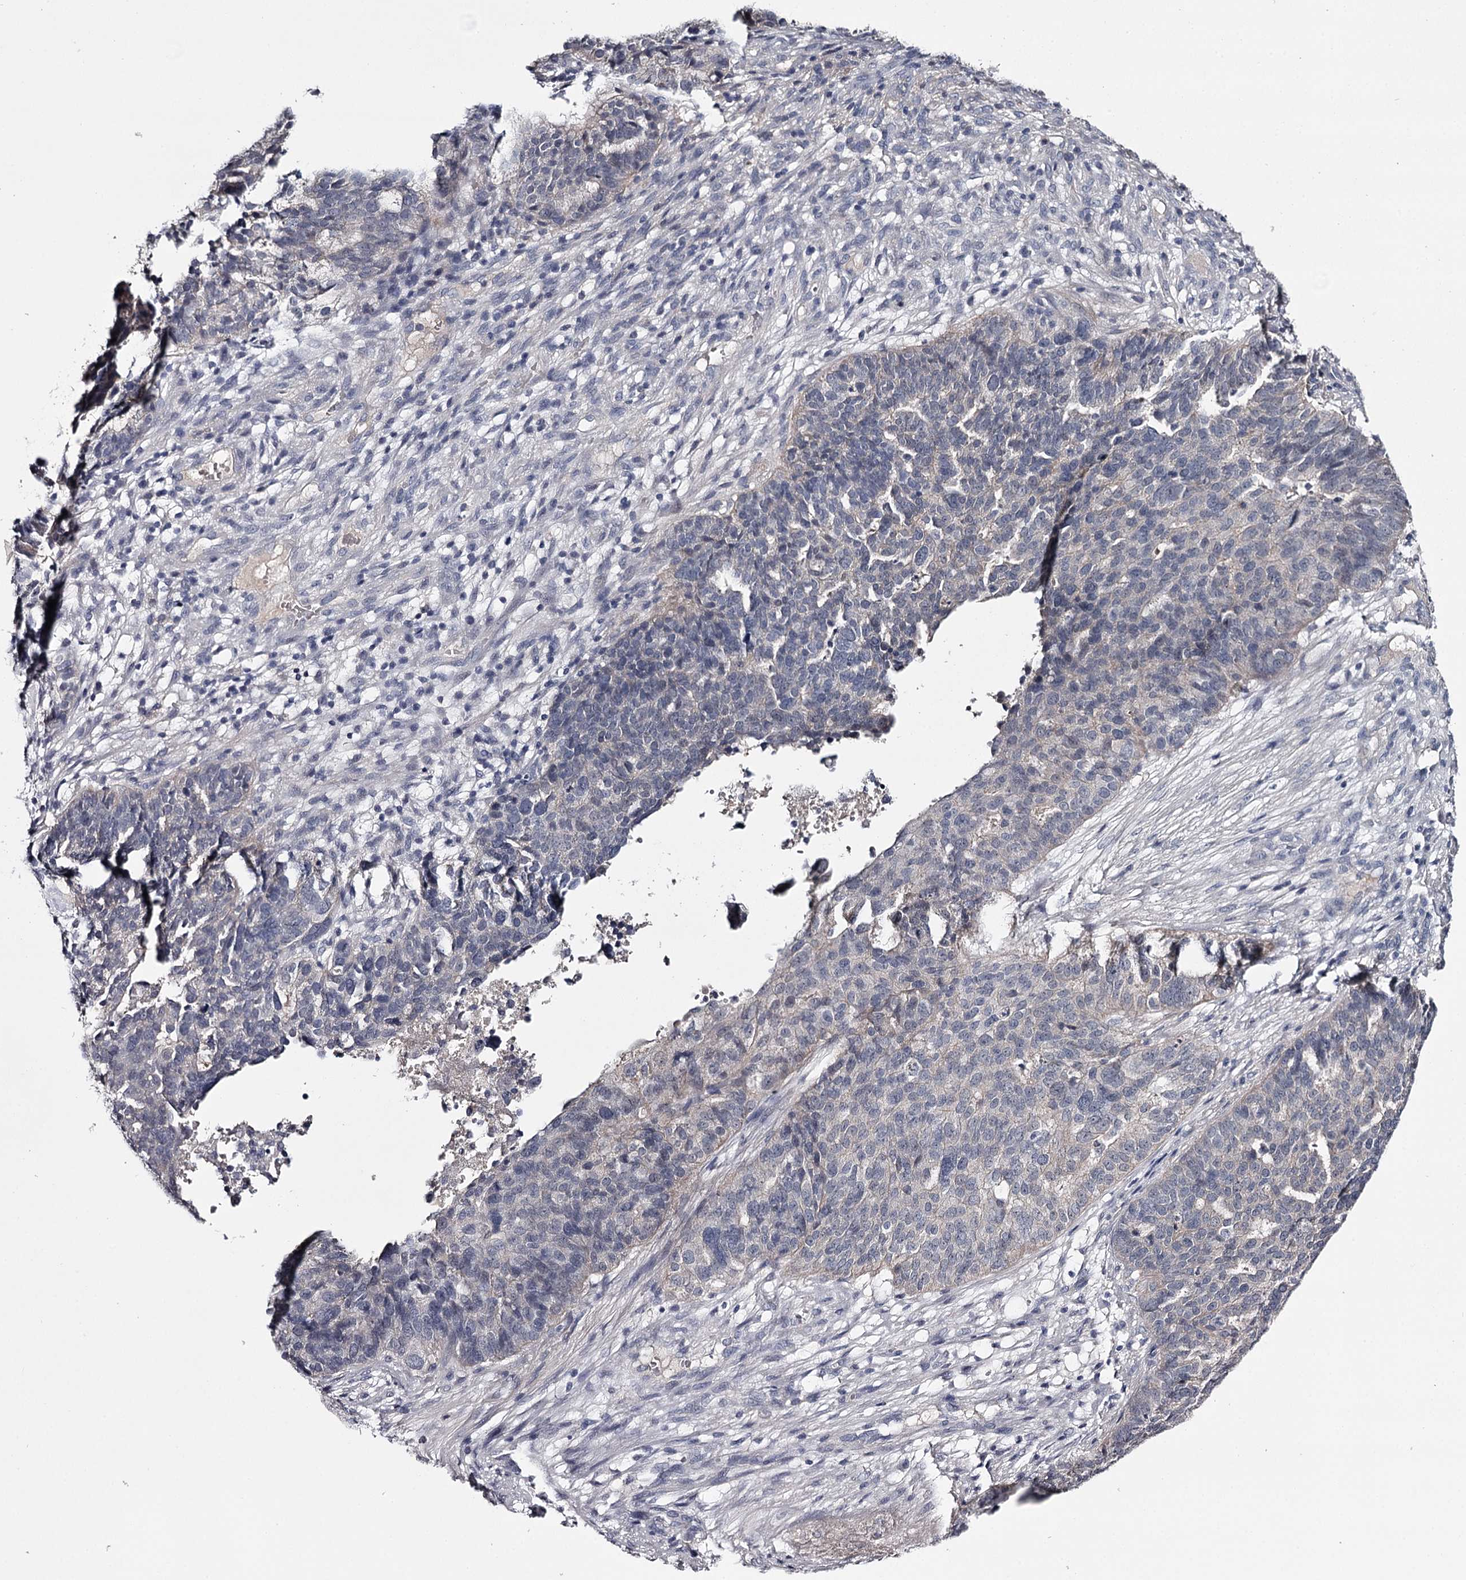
{"staining": {"intensity": "negative", "quantity": "none", "location": "none"}, "tissue": "ovarian cancer", "cell_type": "Tumor cells", "image_type": "cancer", "snomed": [{"axis": "morphology", "description": "Cystadenocarcinoma, serous, NOS"}, {"axis": "topography", "description": "Ovary"}], "caption": "High magnification brightfield microscopy of ovarian cancer (serous cystadenocarcinoma) stained with DAB (3,3'-diaminobenzidine) (brown) and counterstained with hematoxylin (blue): tumor cells show no significant expression.", "gene": "FDXACB1", "patient": {"sex": "female", "age": 59}}